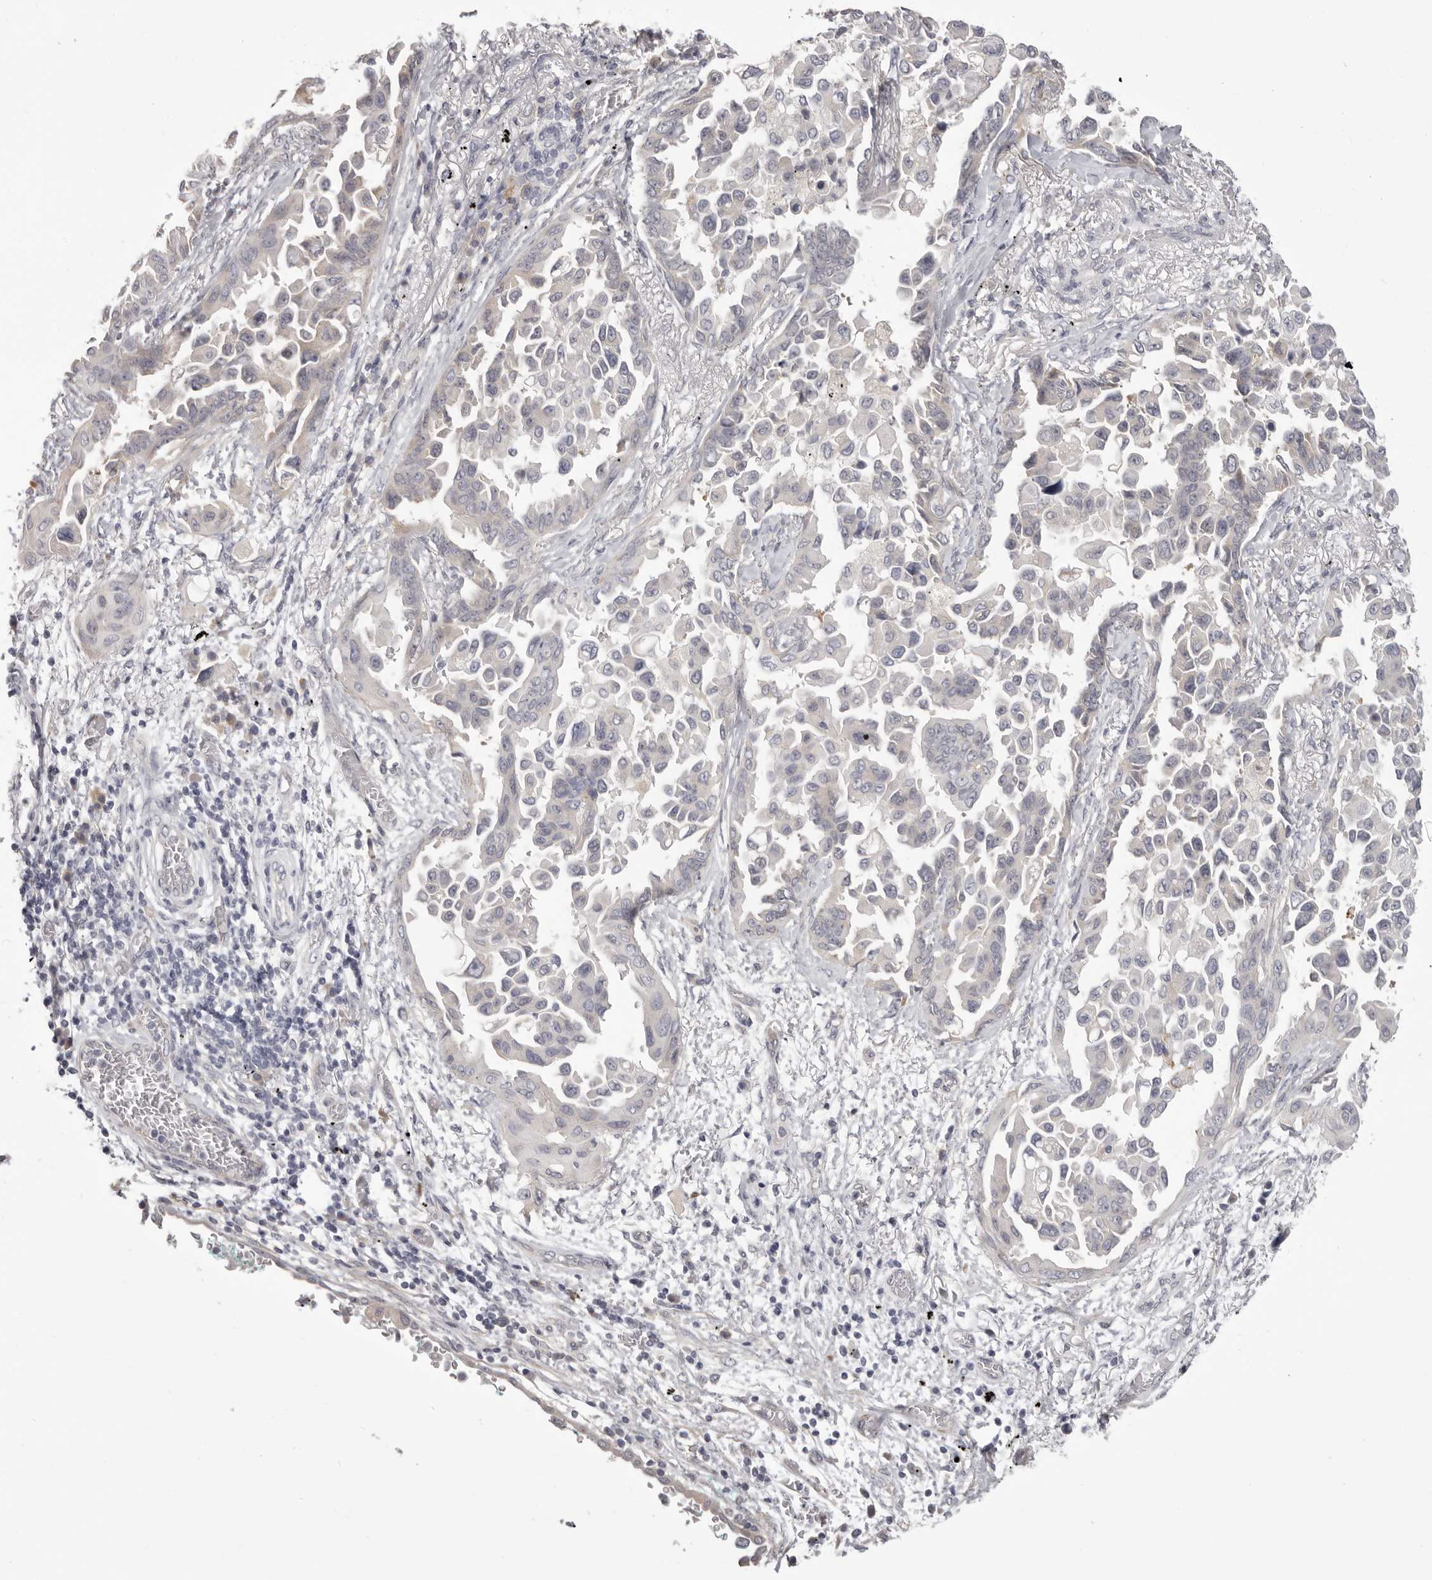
{"staining": {"intensity": "negative", "quantity": "none", "location": "none"}, "tissue": "lung cancer", "cell_type": "Tumor cells", "image_type": "cancer", "snomed": [{"axis": "morphology", "description": "Adenocarcinoma, NOS"}, {"axis": "topography", "description": "Lung"}], "caption": "A high-resolution histopathology image shows immunohistochemistry staining of lung cancer (adenocarcinoma), which reveals no significant positivity in tumor cells. (Stains: DAB (3,3'-diaminobenzidine) IHC with hematoxylin counter stain, Microscopy: brightfield microscopy at high magnification).", "gene": "OTUD3", "patient": {"sex": "female", "age": 67}}